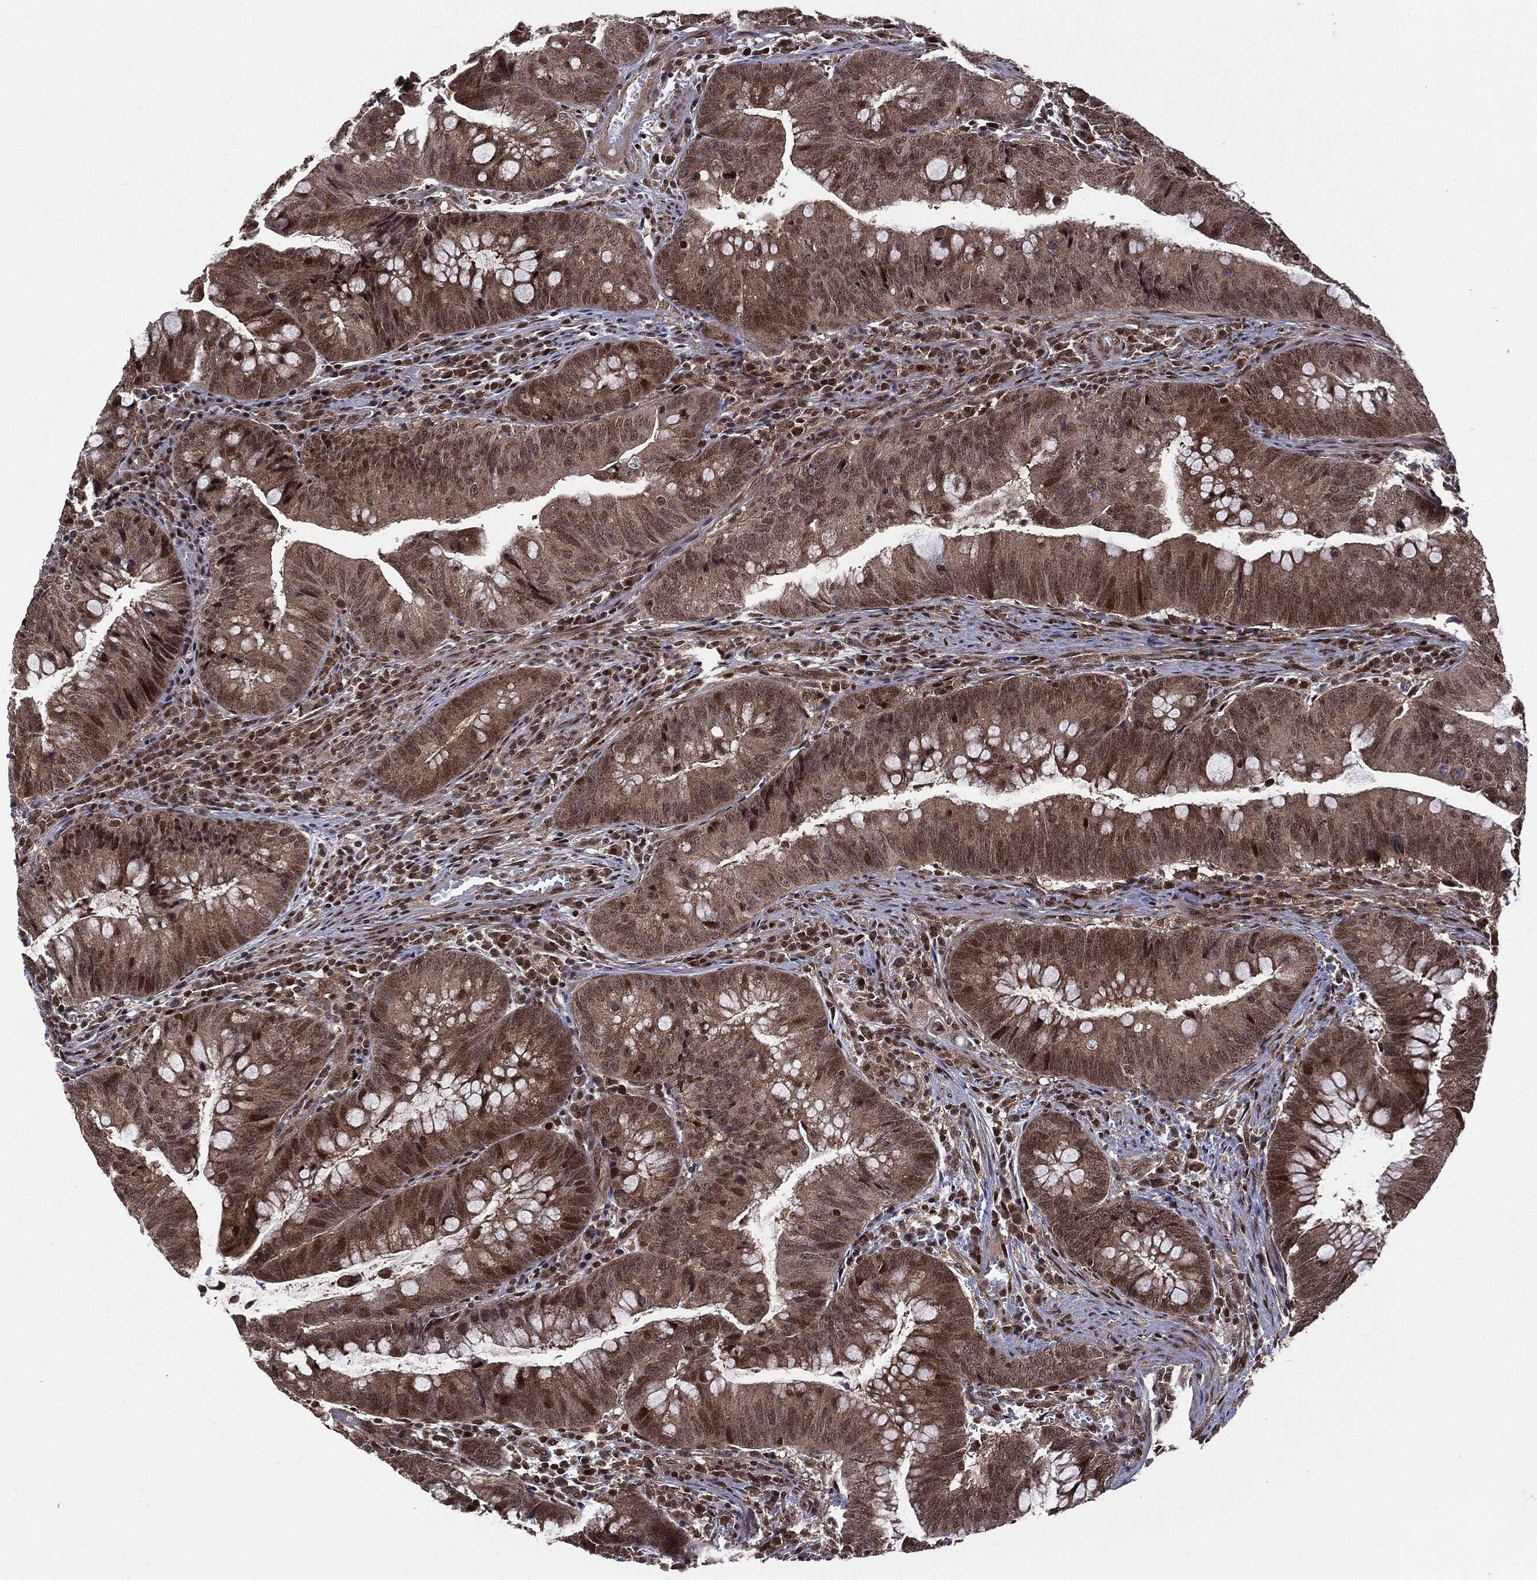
{"staining": {"intensity": "moderate", "quantity": "<25%", "location": "nuclear"}, "tissue": "colorectal cancer", "cell_type": "Tumor cells", "image_type": "cancer", "snomed": [{"axis": "morphology", "description": "Adenocarcinoma, NOS"}, {"axis": "topography", "description": "Colon"}], "caption": "Moderate nuclear expression for a protein is seen in approximately <25% of tumor cells of colorectal adenocarcinoma using immunohistochemistry.", "gene": "PTPA", "patient": {"sex": "male", "age": 62}}